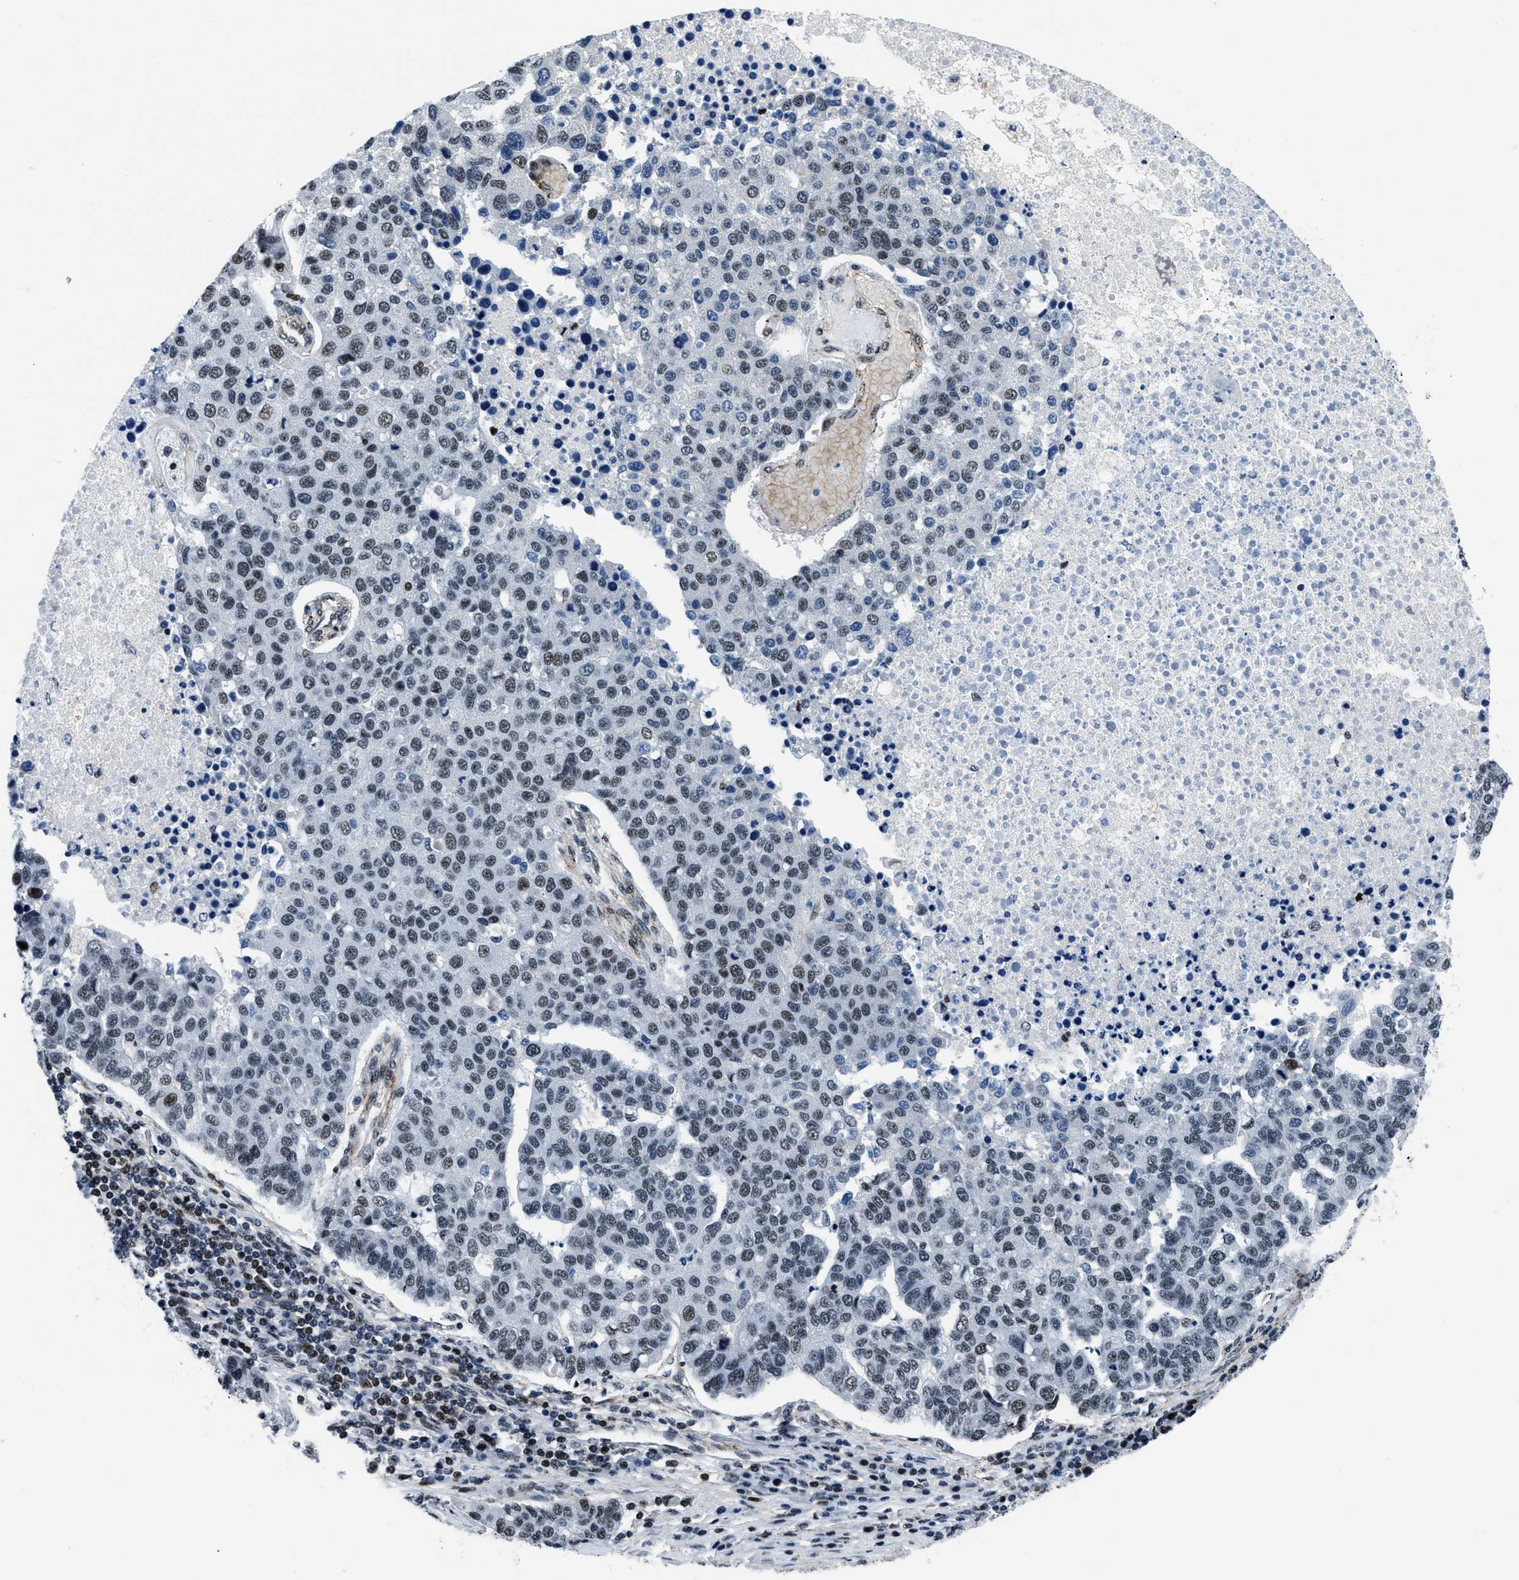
{"staining": {"intensity": "moderate", "quantity": "25%-75%", "location": "nuclear"}, "tissue": "pancreatic cancer", "cell_type": "Tumor cells", "image_type": "cancer", "snomed": [{"axis": "morphology", "description": "Adenocarcinoma, NOS"}, {"axis": "topography", "description": "Pancreas"}], "caption": "Immunohistochemistry image of neoplastic tissue: adenocarcinoma (pancreatic) stained using IHC demonstrates medium levels of moderate protein expression localized specifically in the nuclear of tumor cells, appearing as a nuclear brown color.", "gene": "SMARCB1", "patient": {"sex": "female", "age": 61}}